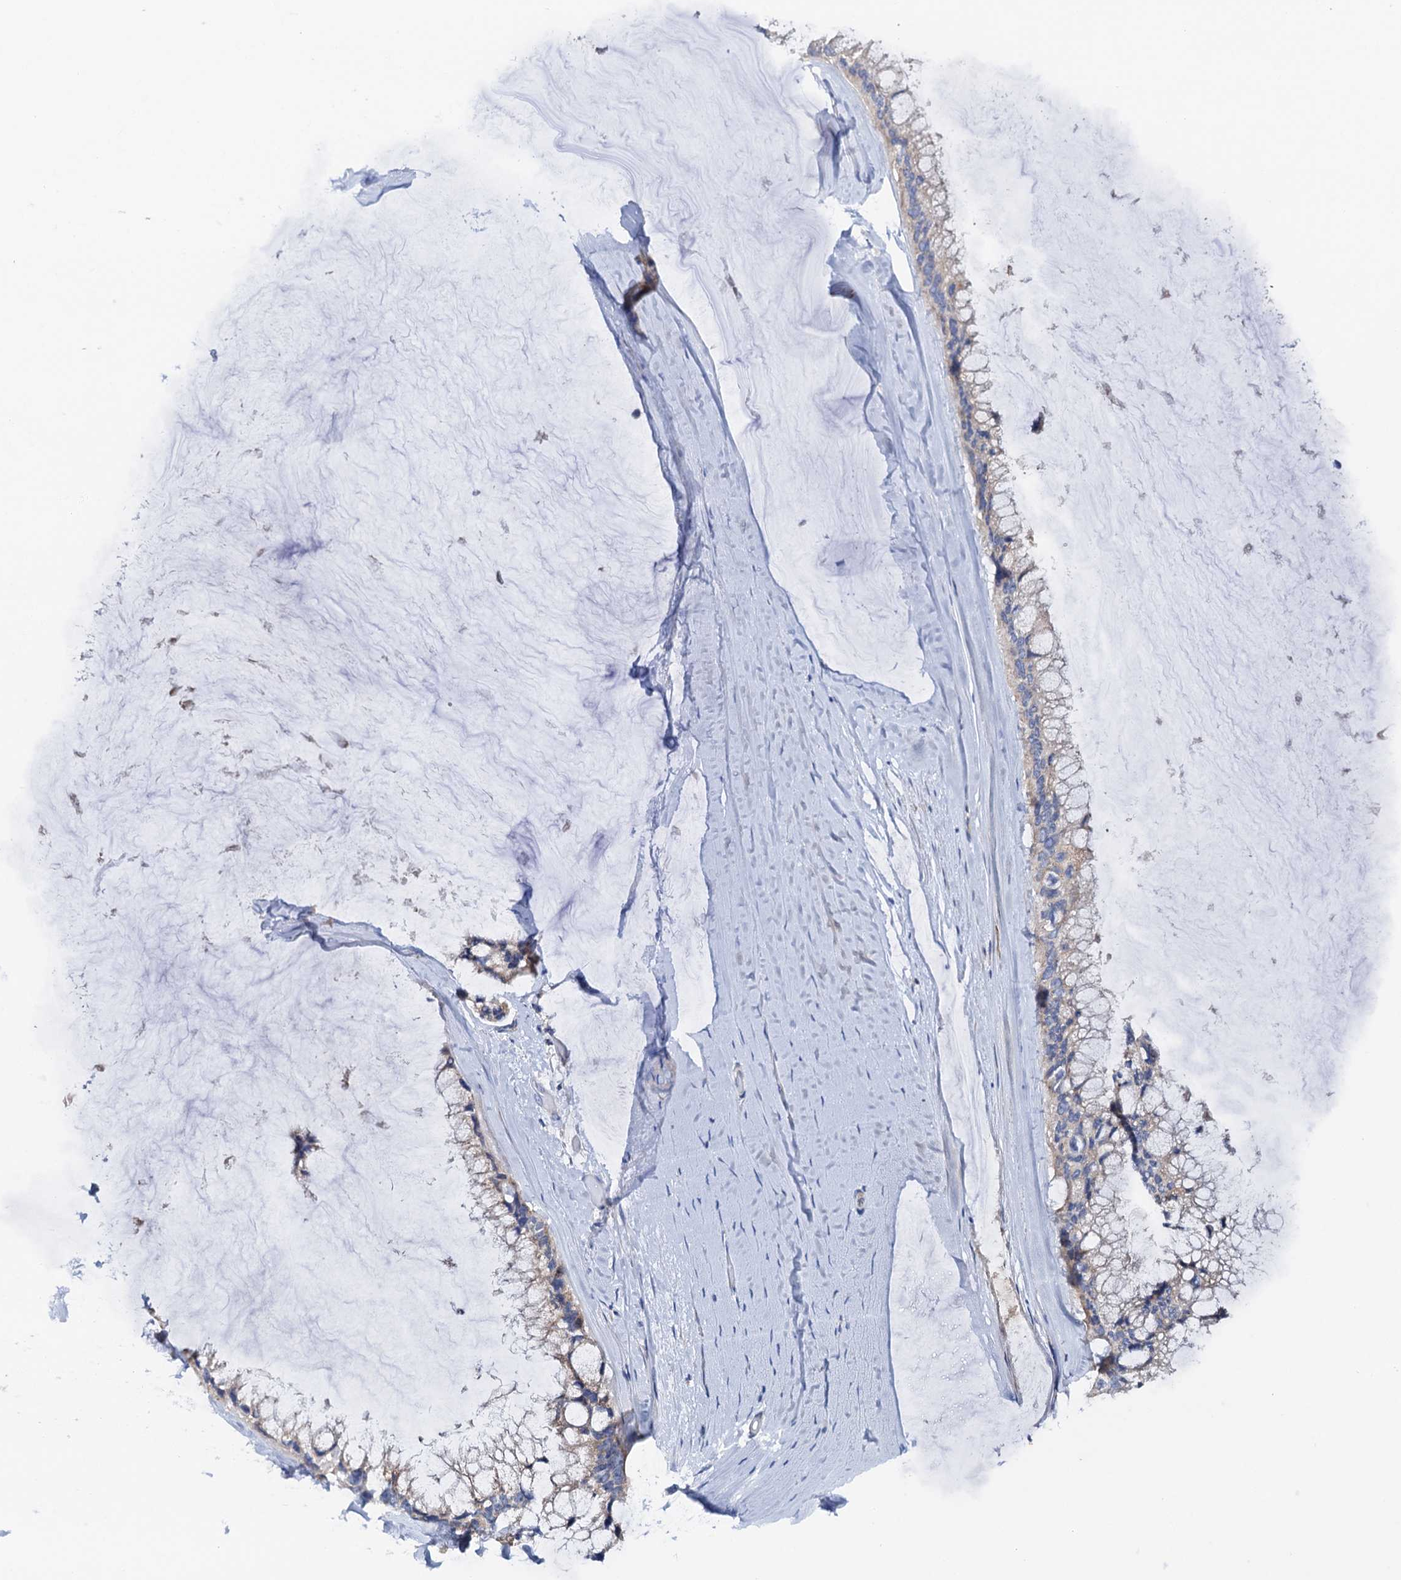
{"staining": {"intensity": "negative", "quantity": "none", "location": "none"}, "tissue": "ovarian cancer", "cell_type": "Tumor cells", "image_type": "cancer", "snomed": [{"axis": "morphology", "description": "Cystadenocarcinoma, mucinous, NOS"}, {"axis": "topography", "description": "Ovary"}], "caption": "Micrograph shows no protein expression in tumor cells of mucinous cystadenocarcinoma (ovarian) tissue. The staining was performed using DAB (3,3'-diaminobenzidine) to visualize the protein expression in brown, while the nuclei were stained in blue with hematoxylin (Magnification: 20x).", "gene": "MRPL48", "patient": {"sex": "female", "age": 39}}